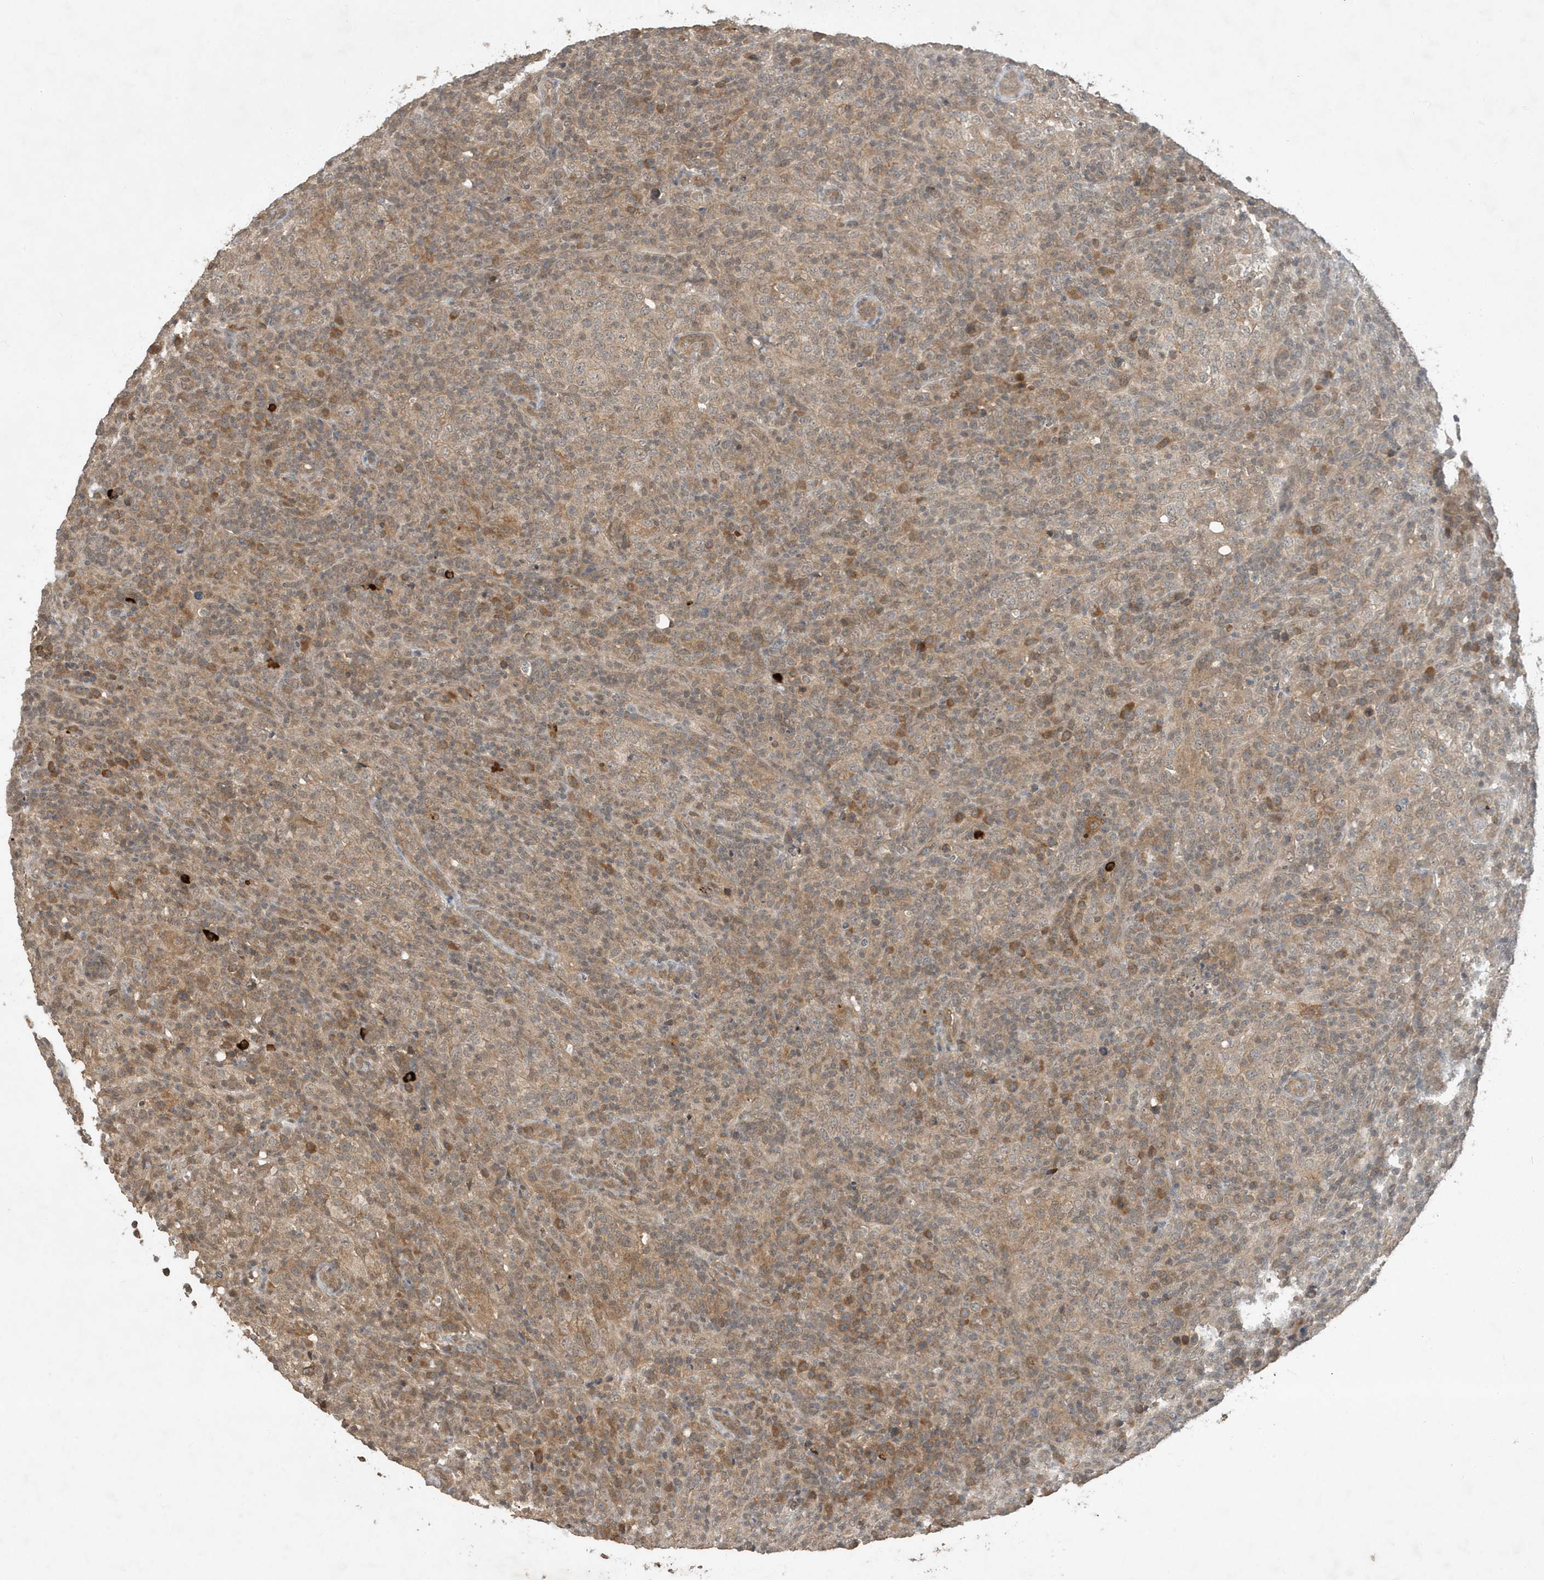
{"staining": {"intensity": "weak", "quantity": ">75%", "location": "cytoplasmic/membranous"}, "tissue": "lymphoma", "cell_type": "Tumor cells", "image_type": "cancer", "snomed": [{"axis": "morphology", "description": "Malignant lymphoma, non-Hodgkin's type, High grade"}, {"axis": "topography", "description": "Lymph node"}], "caption": "Protein staining demonstrates weak cytoplasmic/membranous staining in about >75% of tumor cells in high-grade malignant lymphoma, non-Hodgkin's type.", "gene": "ABCB9", "patient": {"sex": "female", "age": 76}}